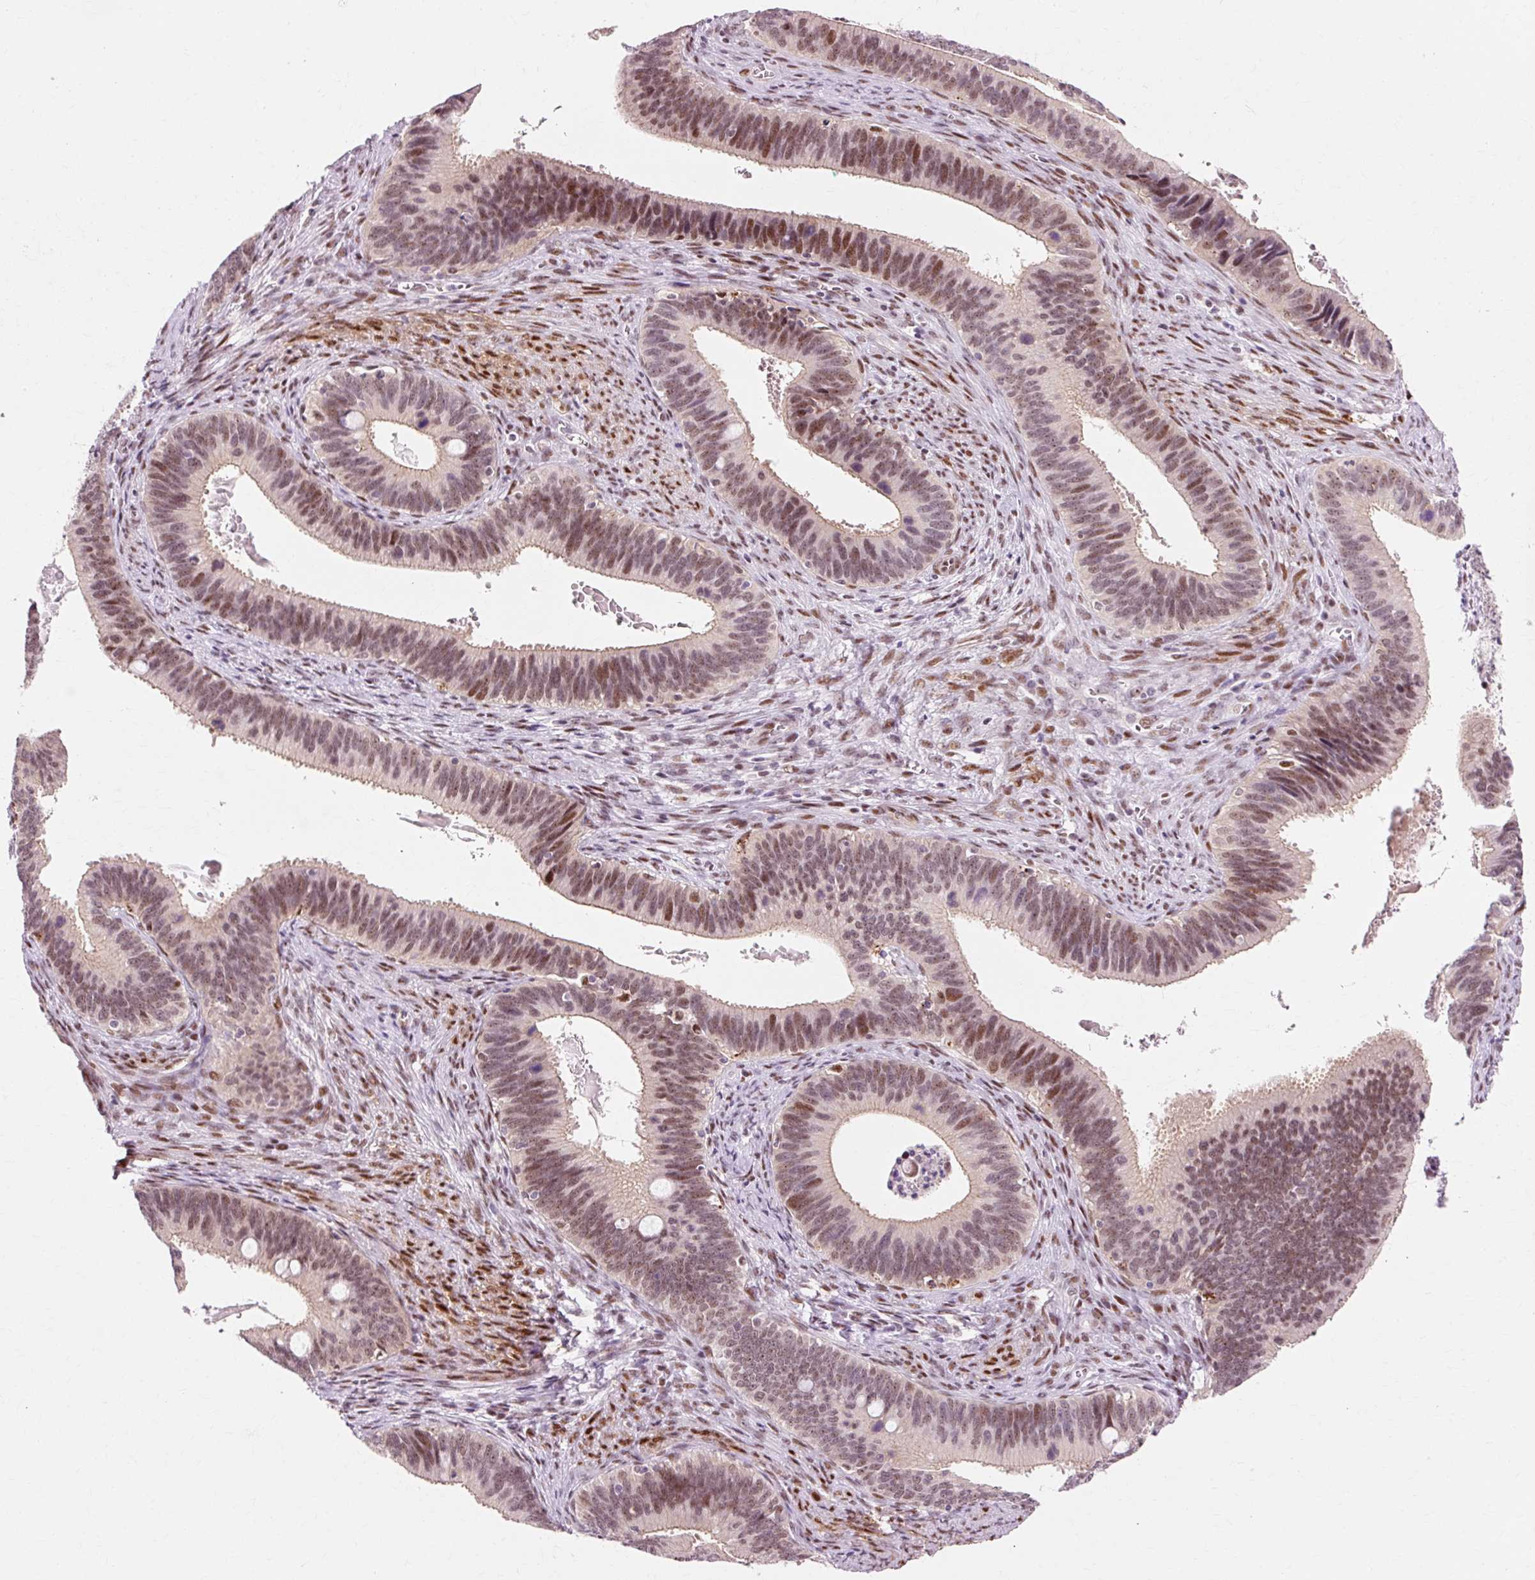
{"staining": {"intensity": "moderate", "quantity": ">75%", "location": "nuclear"}, "tissue": "cervical cancer", "cell_type": "Tumor cells", "image_type": "cancer", "snomed": [{"axis": "morphology", "description": "Adenocarcinoma, NOS"}, {"axis": "topography", "description": "Cervix"}], "caption": "Moderate nuclear protein expression is identified in approximately >75% of tumor cells in cervical cancer.", "gene": "MACROD2", "patient": {"sex": "female", "age": 42}}